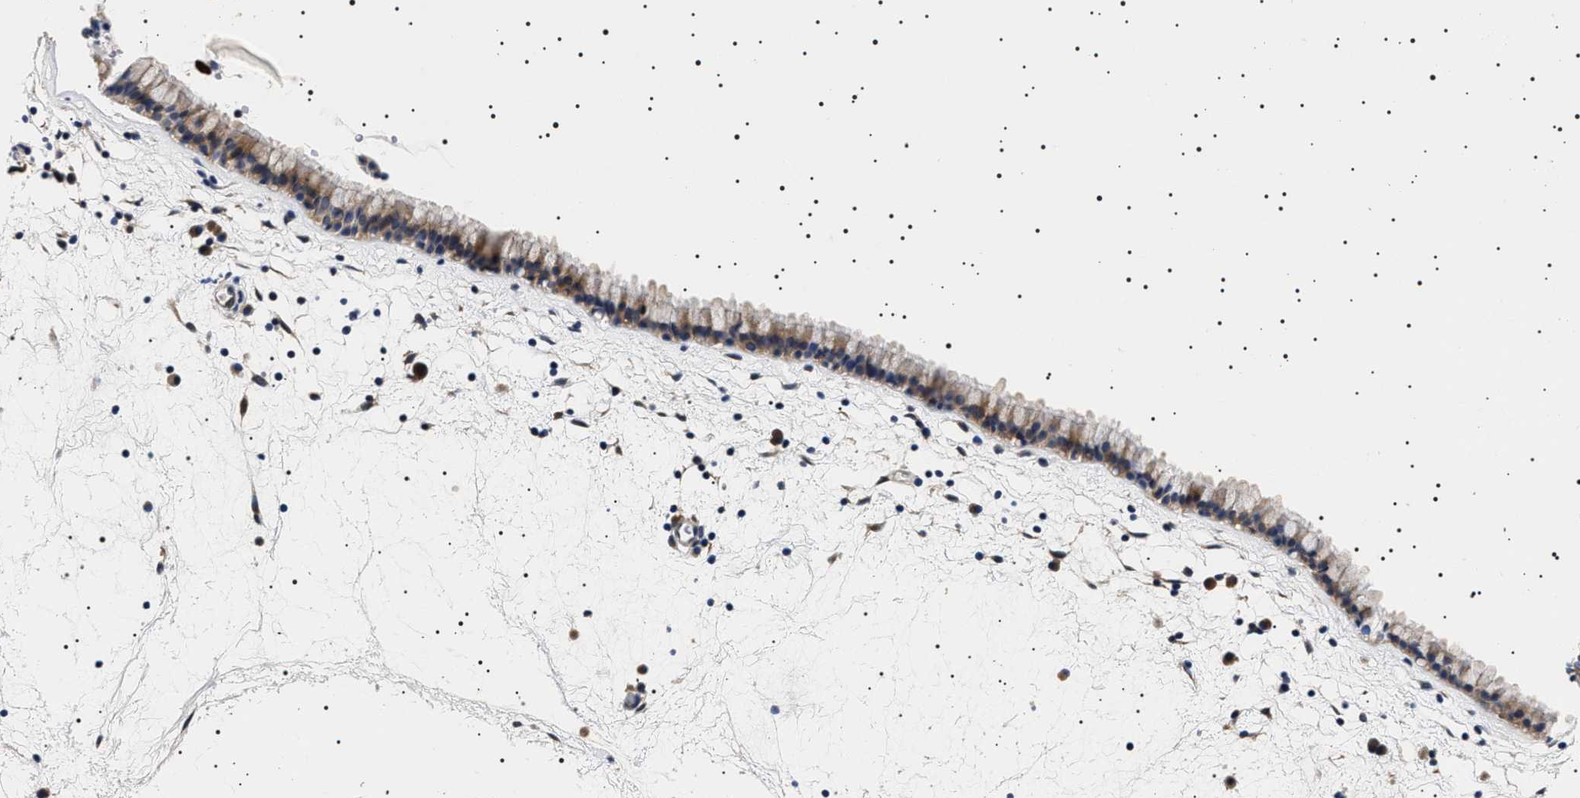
{"staining": {"intensity": "moderate", "quantity": ">75%", "location": "cytoplasmic/membranous"}, "tissue": "nasopharynx", "cell_type": "Respiratory epithelial cells", "image_type": "normal", "snomed": [{"axis": "morphology", "description": "Normal tissue, NOS"}, {"axis": "morphology", "description": "Inflammation, NOS"}, {"axis": "topography", "description": "Nasopharynx"}], "caption": "Unremarkable nasopharynx shows moderate cytoplasmic/membranous expression in about >75% of respiratory epithelial cells (brown staining indicates protein expression, while blue staining denotes nuclei)..", "gene": "SLC4A7", "patient": {"sex": "male", "age": 48}}